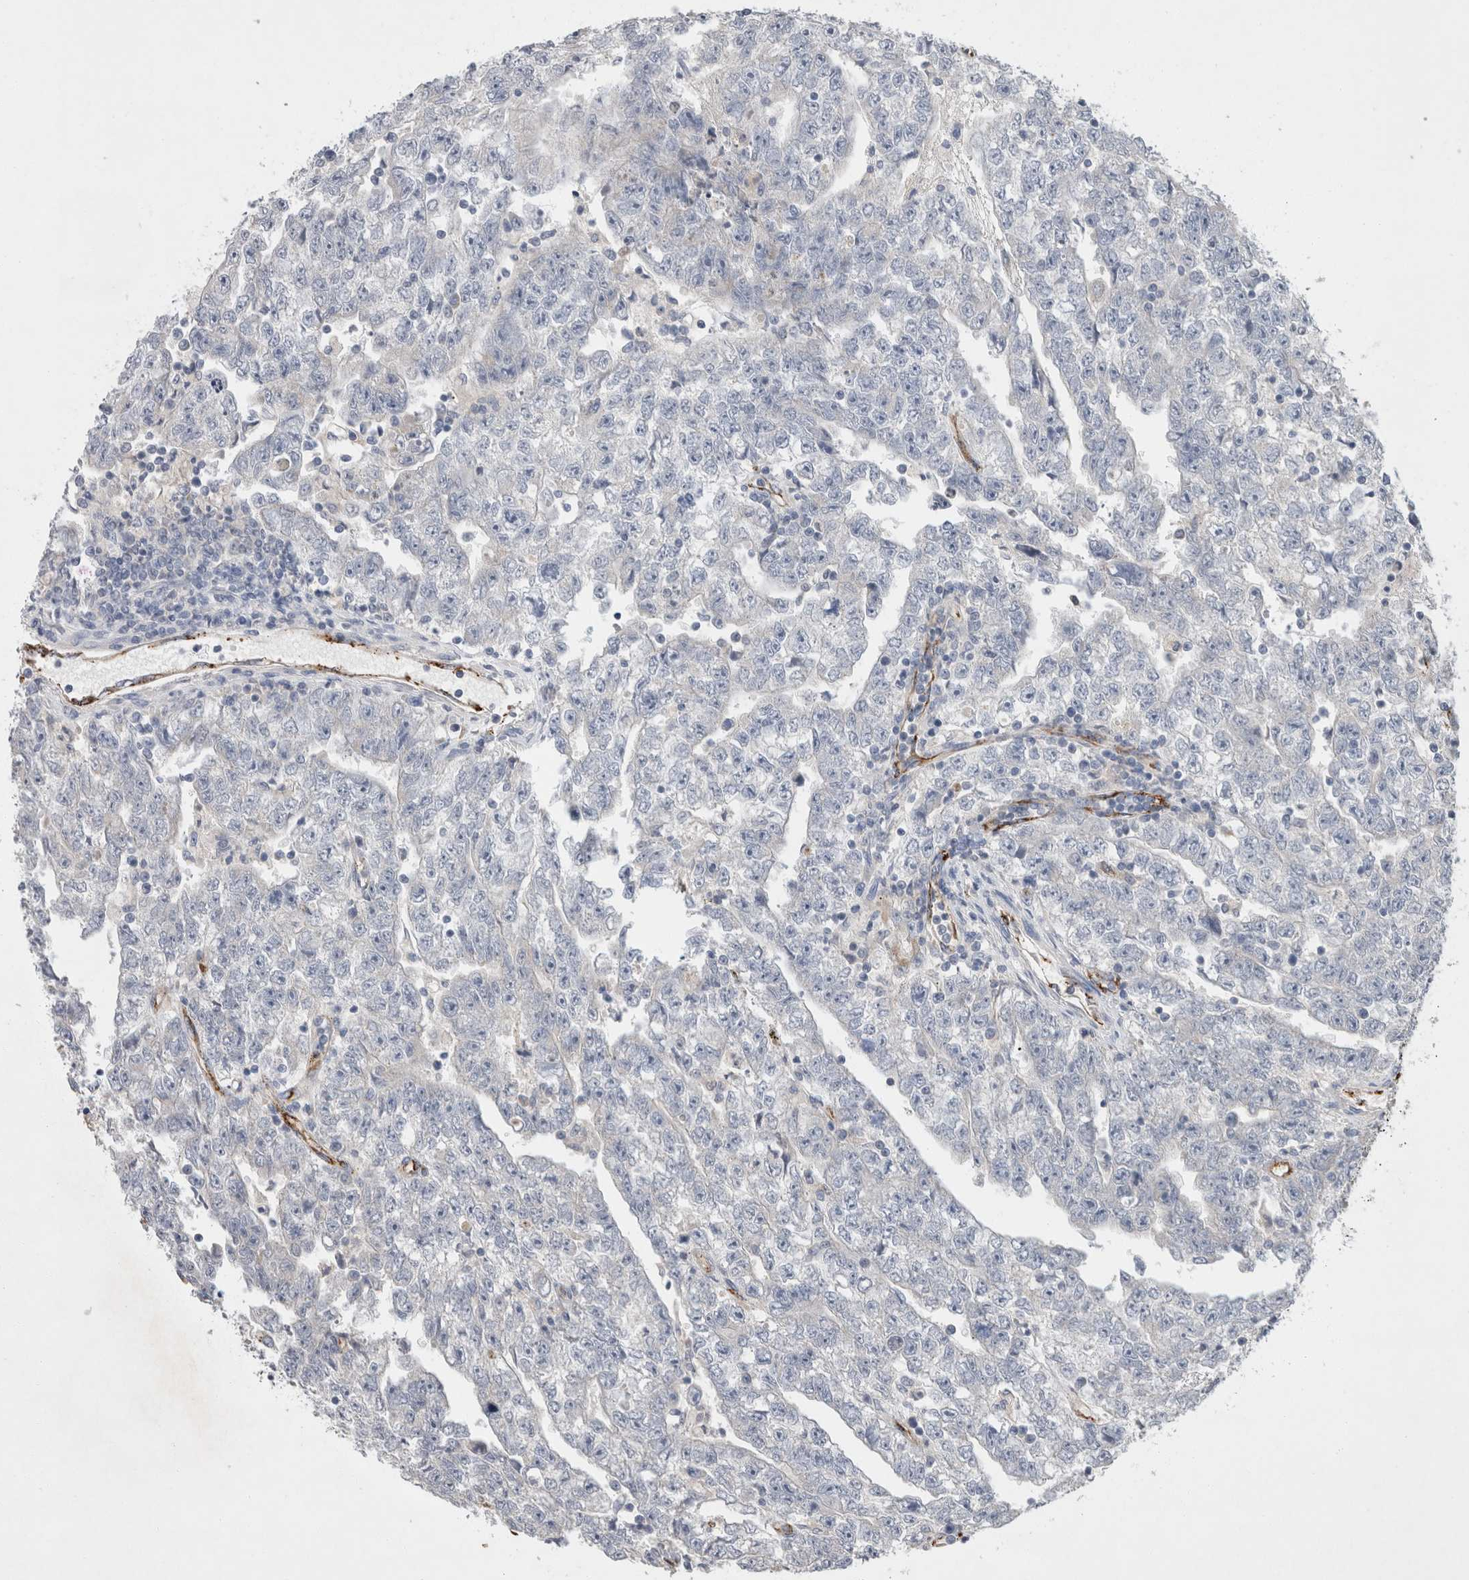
{"staining": {"intensity": "negative", "quantity": "none", "location": "none"}, "tissue": "testis cancer", "cell_type": "Tumor cells", "image_type": "cancer", "snomed": [{"axis": "morphology", "description": "Carcinoma, Embryonal, NOS"}, {"axis": "topography", "description": "Testis"}], "caption": "This is an IHC photomicrograph of human testis cancer. There is no staining in tumor cells.", "gene": "IARS2", "patient": {"sex": "male", "age": 25}}